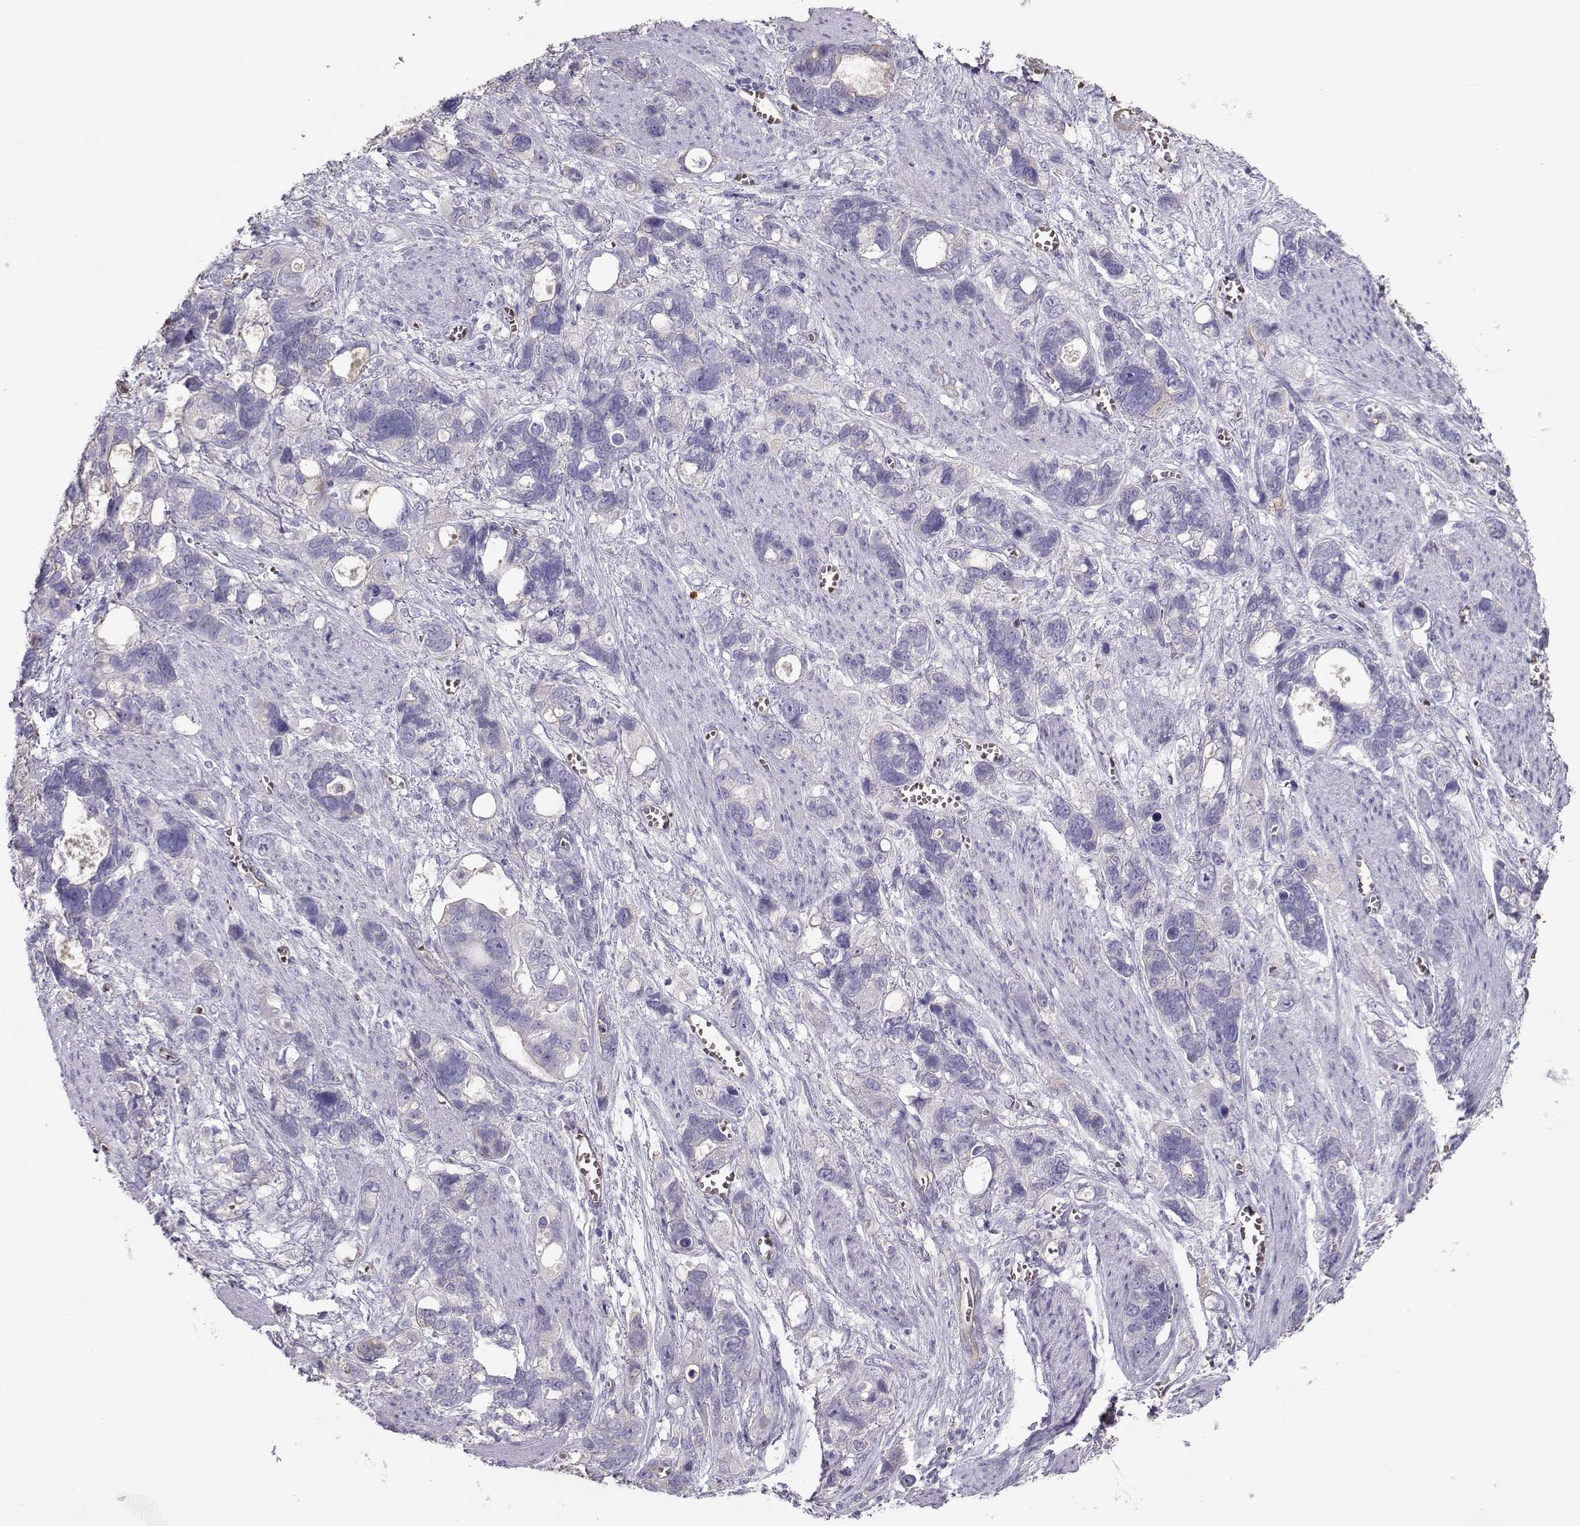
{"staining": {"intensity": "weak", "quantity": "<25%", "location": "cytoplasmic/membranous"}, "tissue": "stomach cancer", "cell_type": "Tumor cells", "image_type": "cancer", "snomed": [{"axis": "morphology", "description": "Adenocarcinoma, NOS"}, {"axis": "topography", "description": "Stomach, upper"}], "caption": "Tumor cells show no significant protein staining in adenocarcinoma (stomach).", "gene": "CLUL1", "patient": {"sex": "female", "age": 81}}